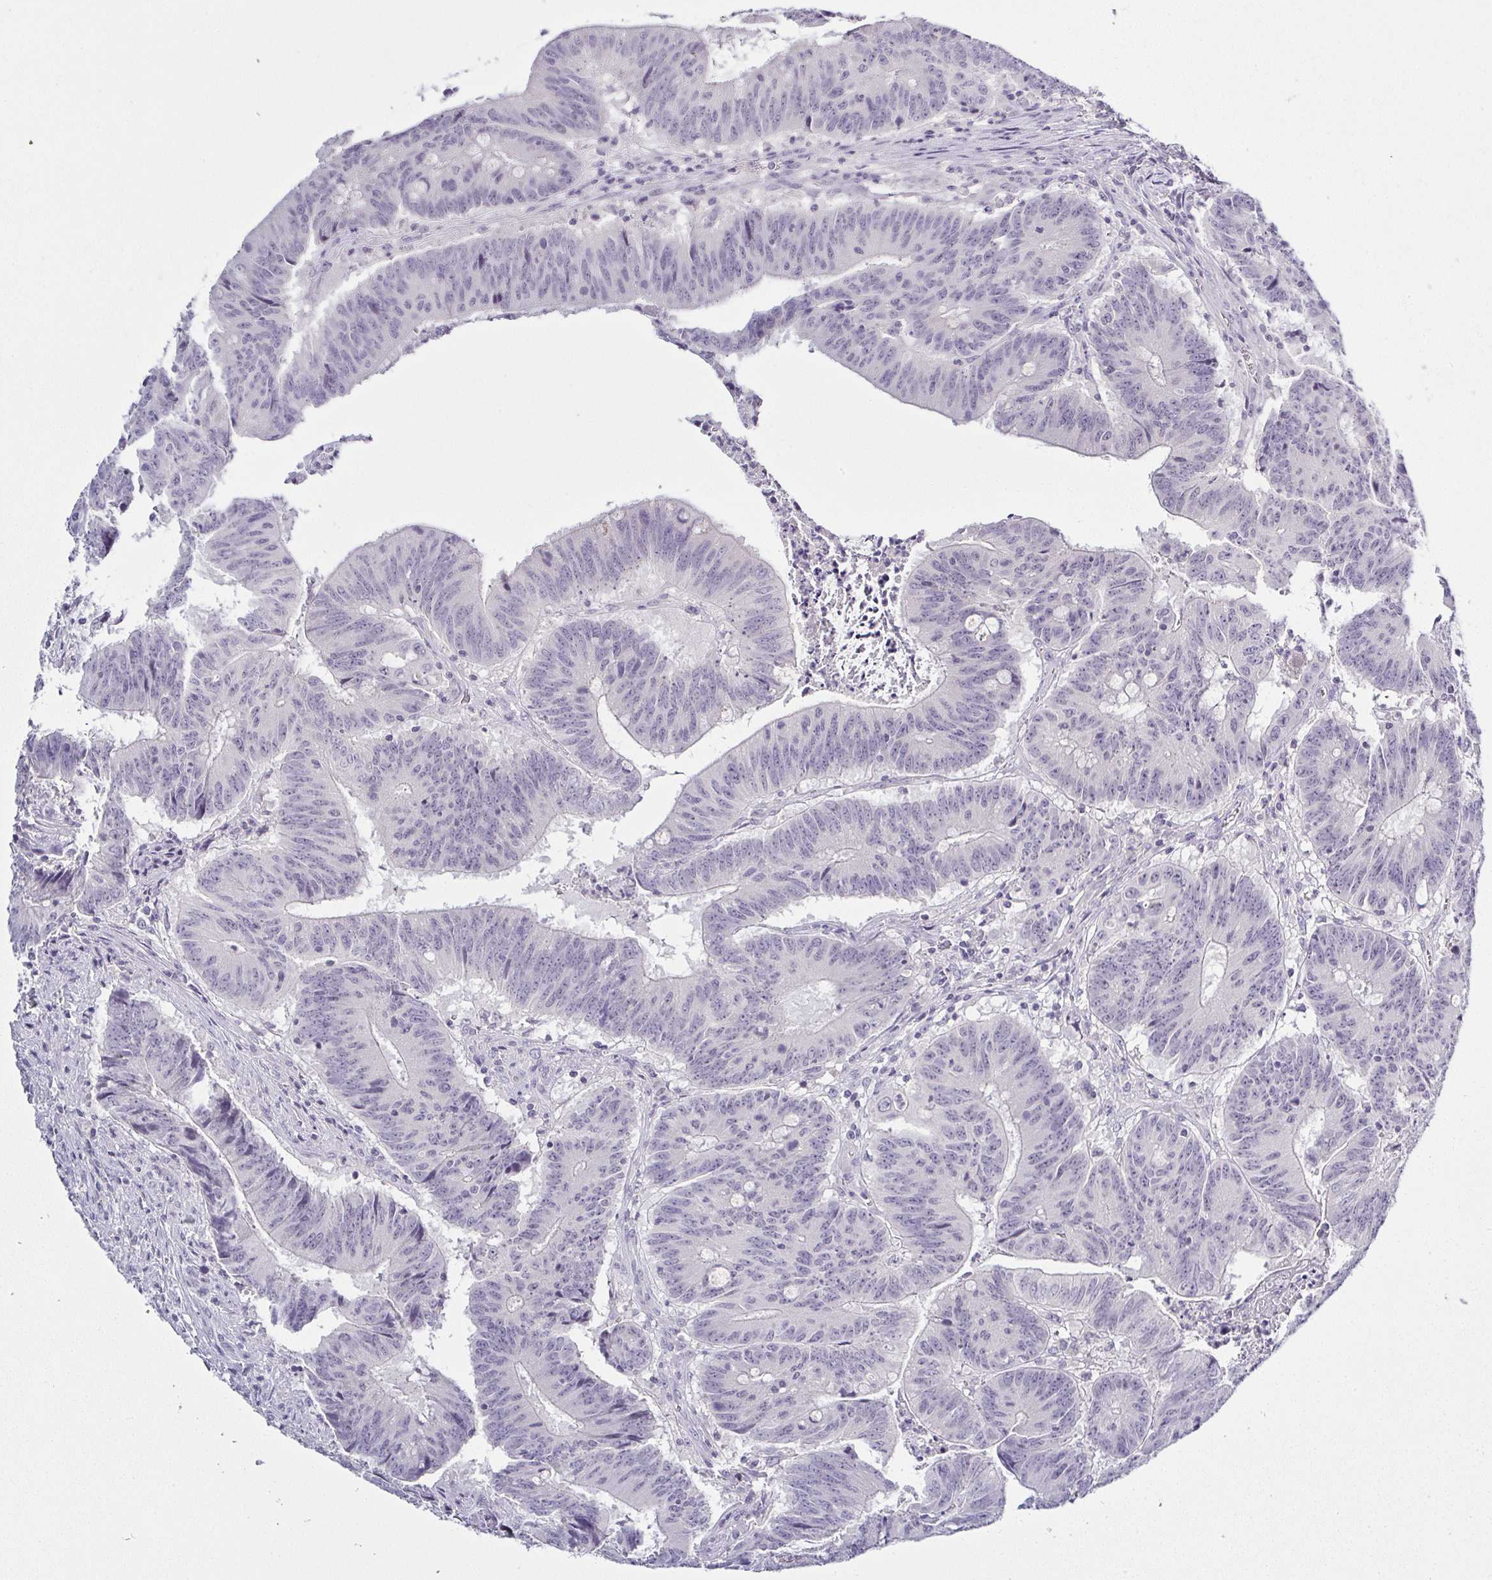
{"staining": {"intensity": "negative", "quantity": "none", "location": "none"}, "tissue": "colorectal cancer", "cell_type": "Tumor cells", "image_type": "cancer", "snomed": [{"axis": "morphology", "description": "Adenocarcinoma, NOS"}, {"axis": "topography", "description": "Colon"}], "caption": "The micrograph exhibits no staining of tumor cells in colorectal cancer. (Stains: DAB immunohistochemistry with hematoxylin counter stain, Microscopy: brightfield microscopy at high magnification).", "gene": "SERPINB3", "patient": {"sex": "female", "age": 87}}